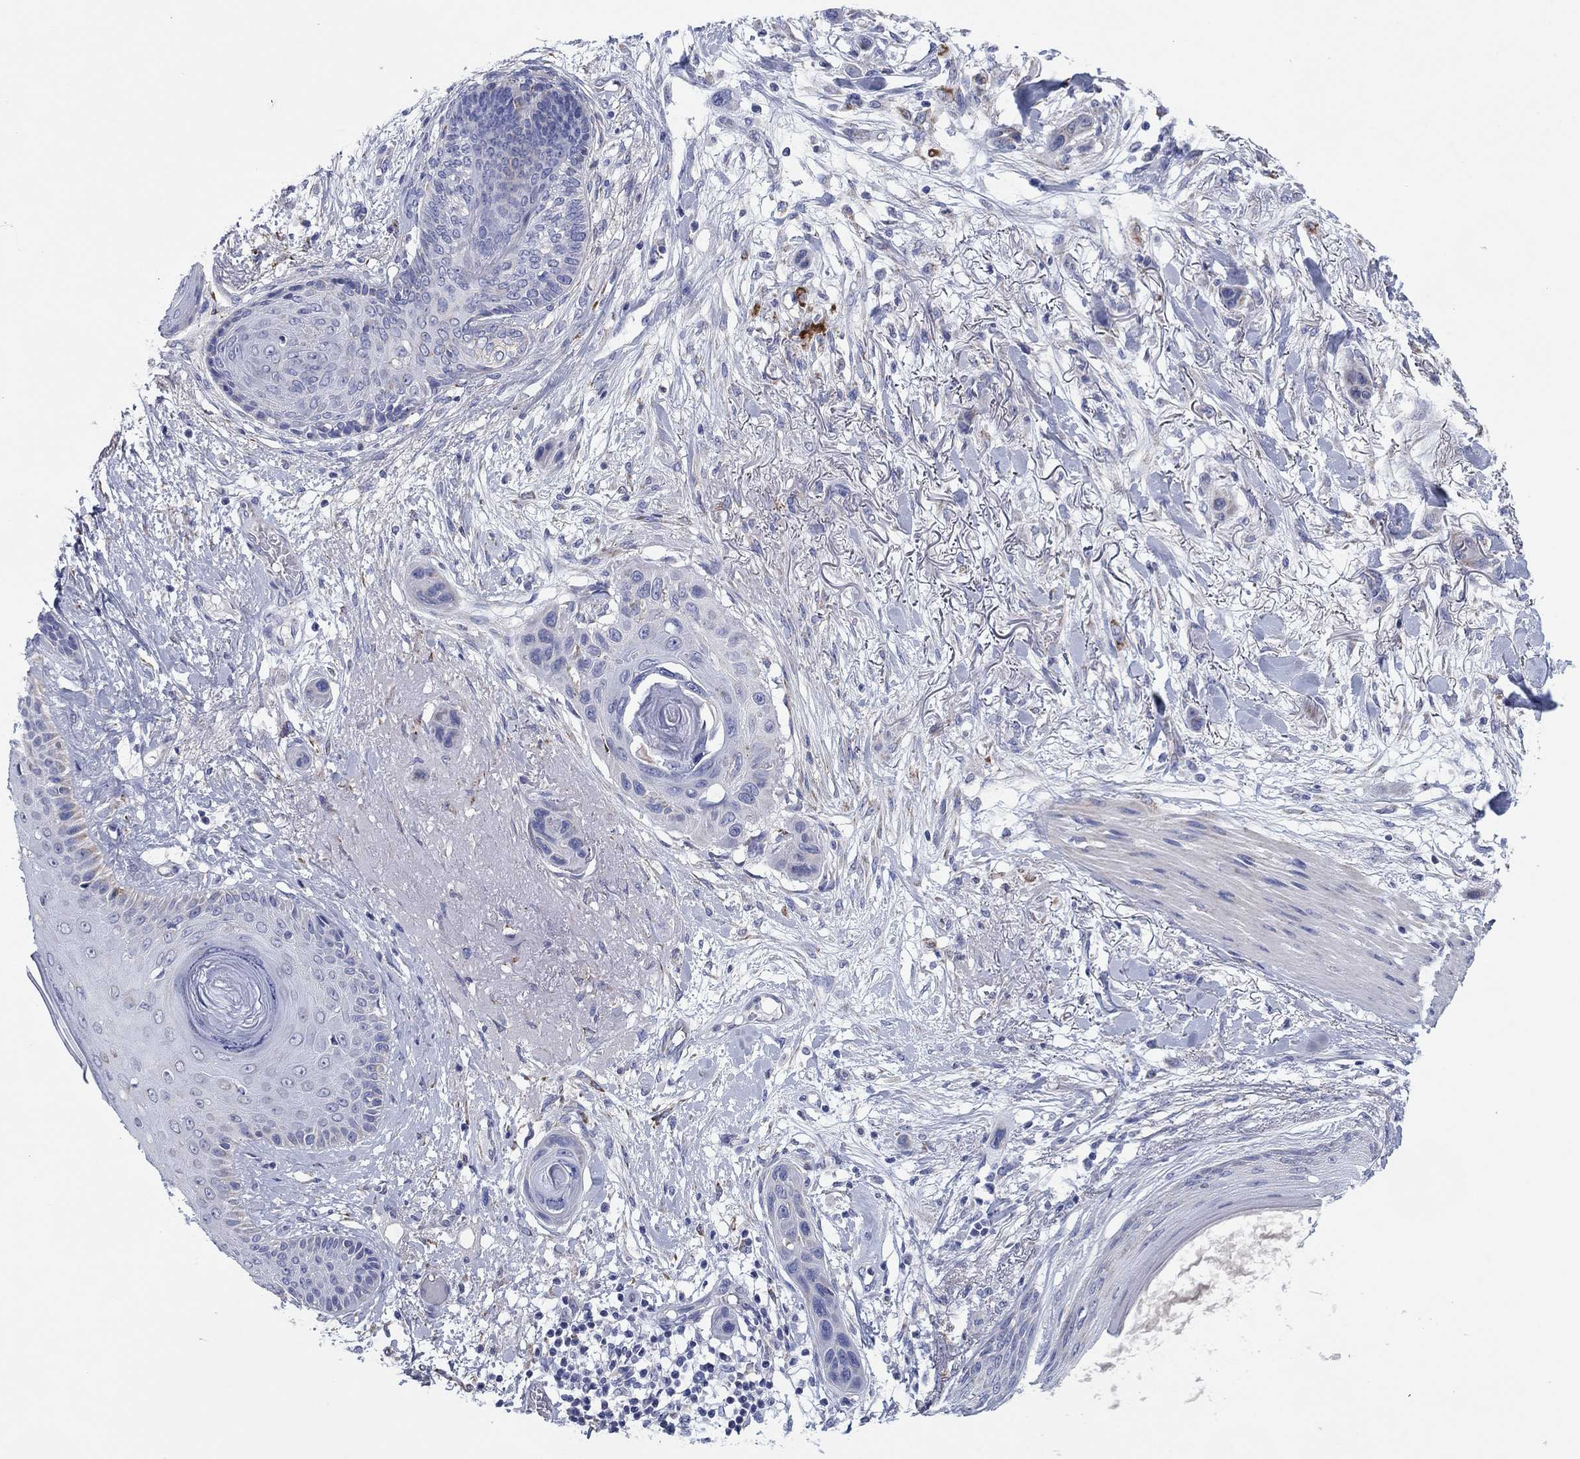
{"staining": {"intensity": "strong", "quantity": "<25%", "location": "cytoplasmic/membranous"}, "tissue": "skin cancer", "cell_type": "Tumor cells", "image_type": "cancer", "snomed": [{"axis": "morphology", "description": "Squamous cell carcinoma, NOS"}, {"axis": "topography", "description": "Skin"}], "caption": "Skin squamous cell carcinoma stained with a brown dye demonstrates strong cytoplasmic/membranous positive positivity in about <25% of tumor cells.", "gene": "MGST3", "patient": {"sex": "male", "age": 79}}